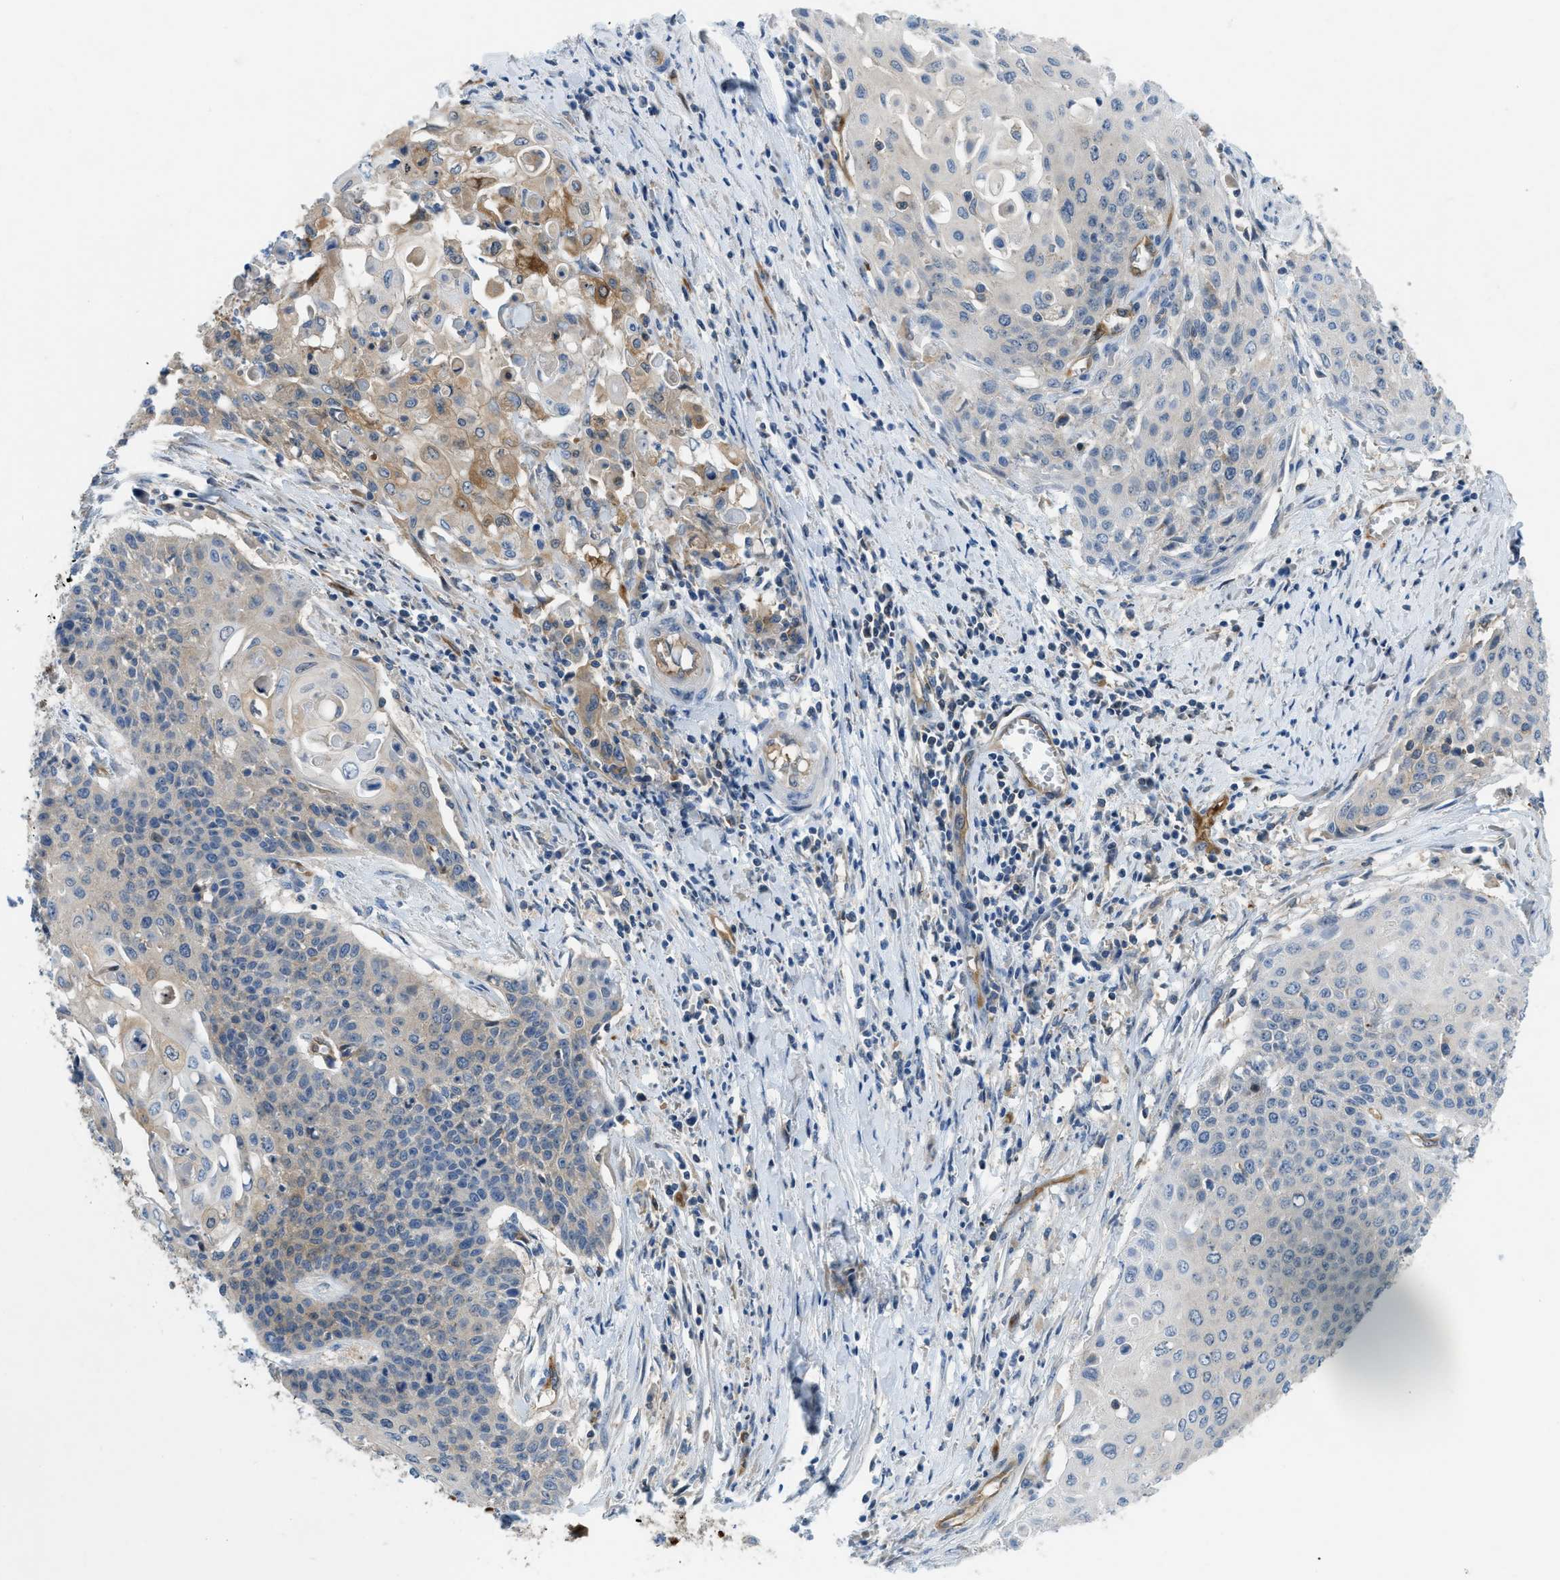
{"staining": {"intensity": "weak", "quantity": "<25%", "location": "cytoplasmic/membranous"}, "tissue": "cervical cancer", "cell_type": "Tumor cells", "image_type": "cancer", "snomed": [{"axis": "morphology", "description": "Squamous cell carcinoma, NOS"}, {"axis": "topography", "description": "Cervix"}], "caption": "The image reveals no significant expression in tumor cells of cervical squamous cell carcinoma.", "gene": "PFKP", "patient": {"sex": "female", "age": 39}}